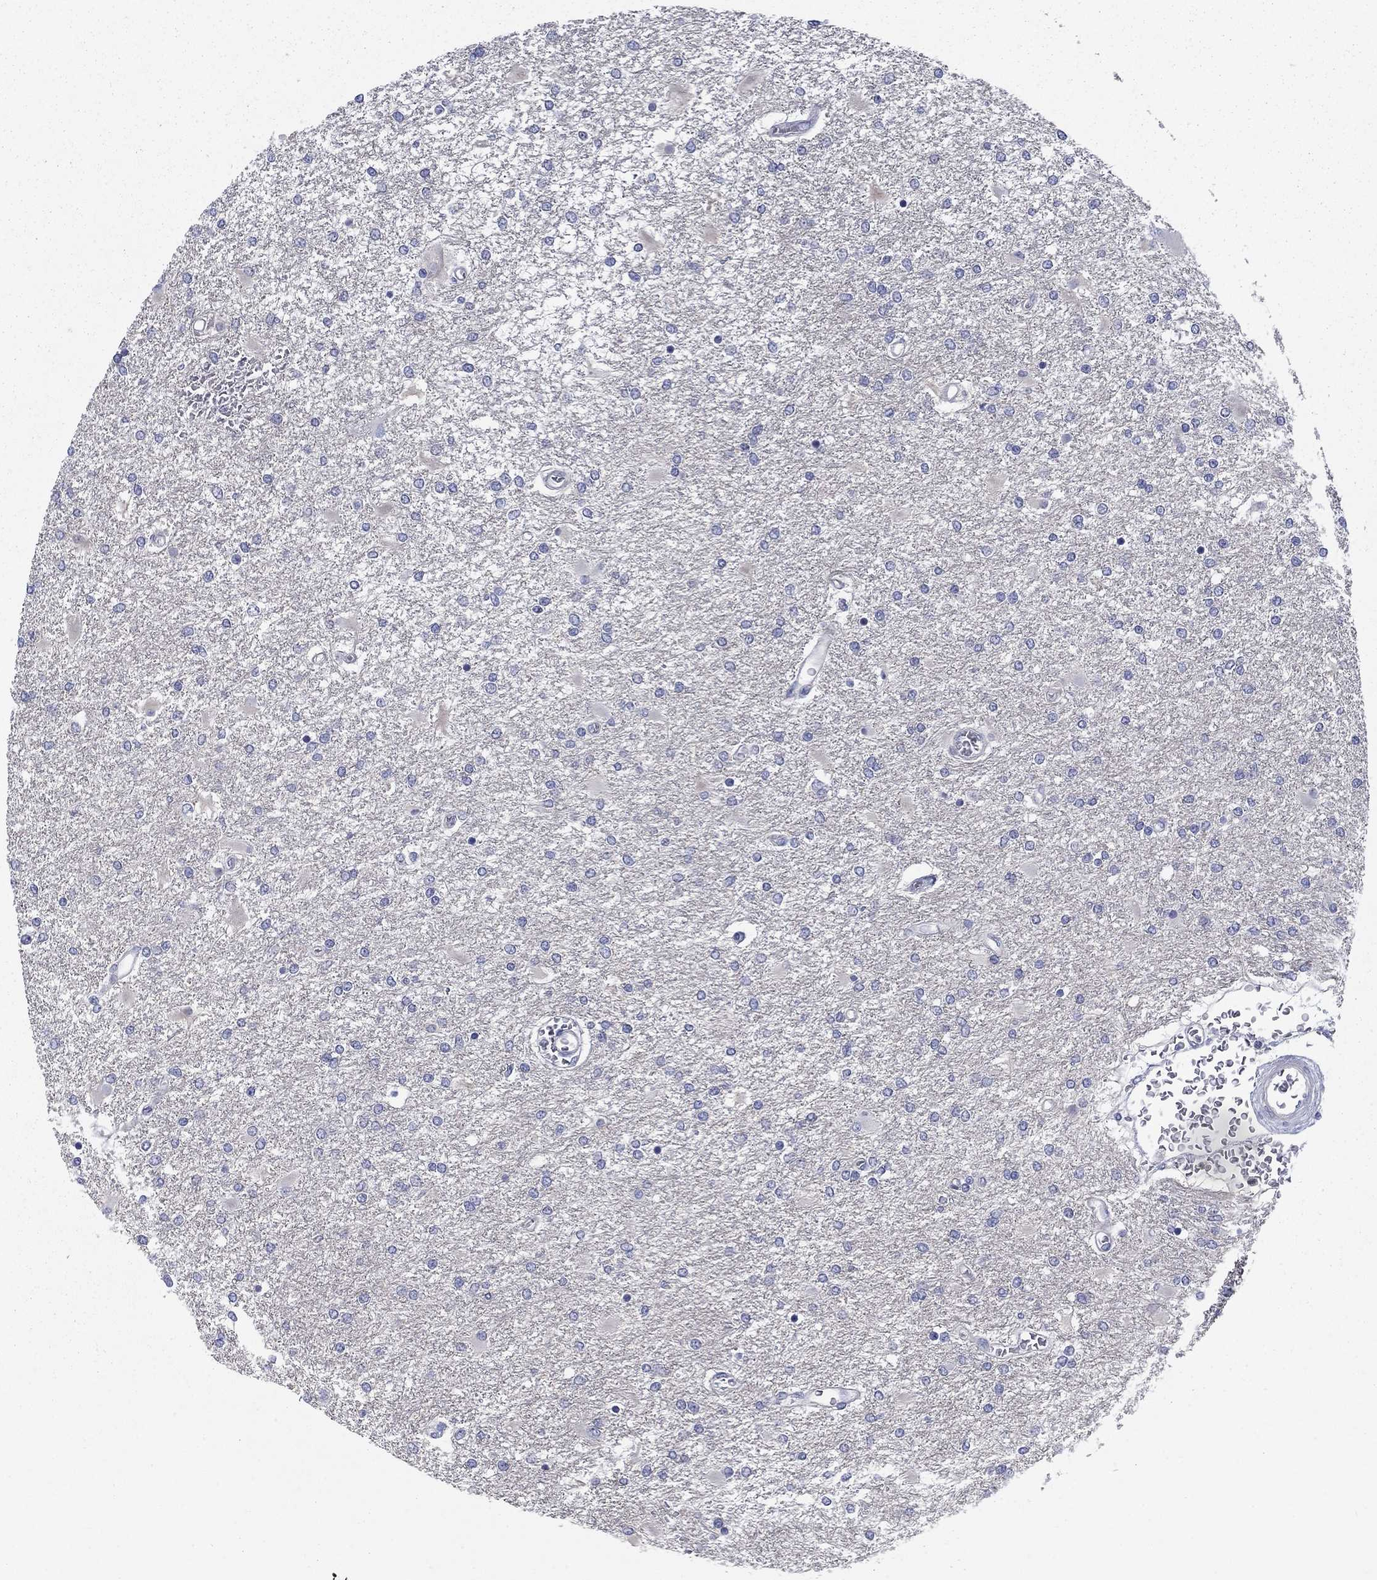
{"staining": {"intensity": "negative", "quantity": "none", "location": "none"}, "tissue": "glioma", "cell_type": "Tumor cells", "image_type": "cancer", "snomed": [{"axis": "morphology", "description": "Glioma, malignant, High grade"}, {"axis": "topography", "description": "Cerebral cortex"}], "caption": "This is an immunohistochemistry photomicrograph of human glioma. There is no positivity in tumor cells.", "gene": "KIF15", "patient": {"sex": "male", "age": 79}}